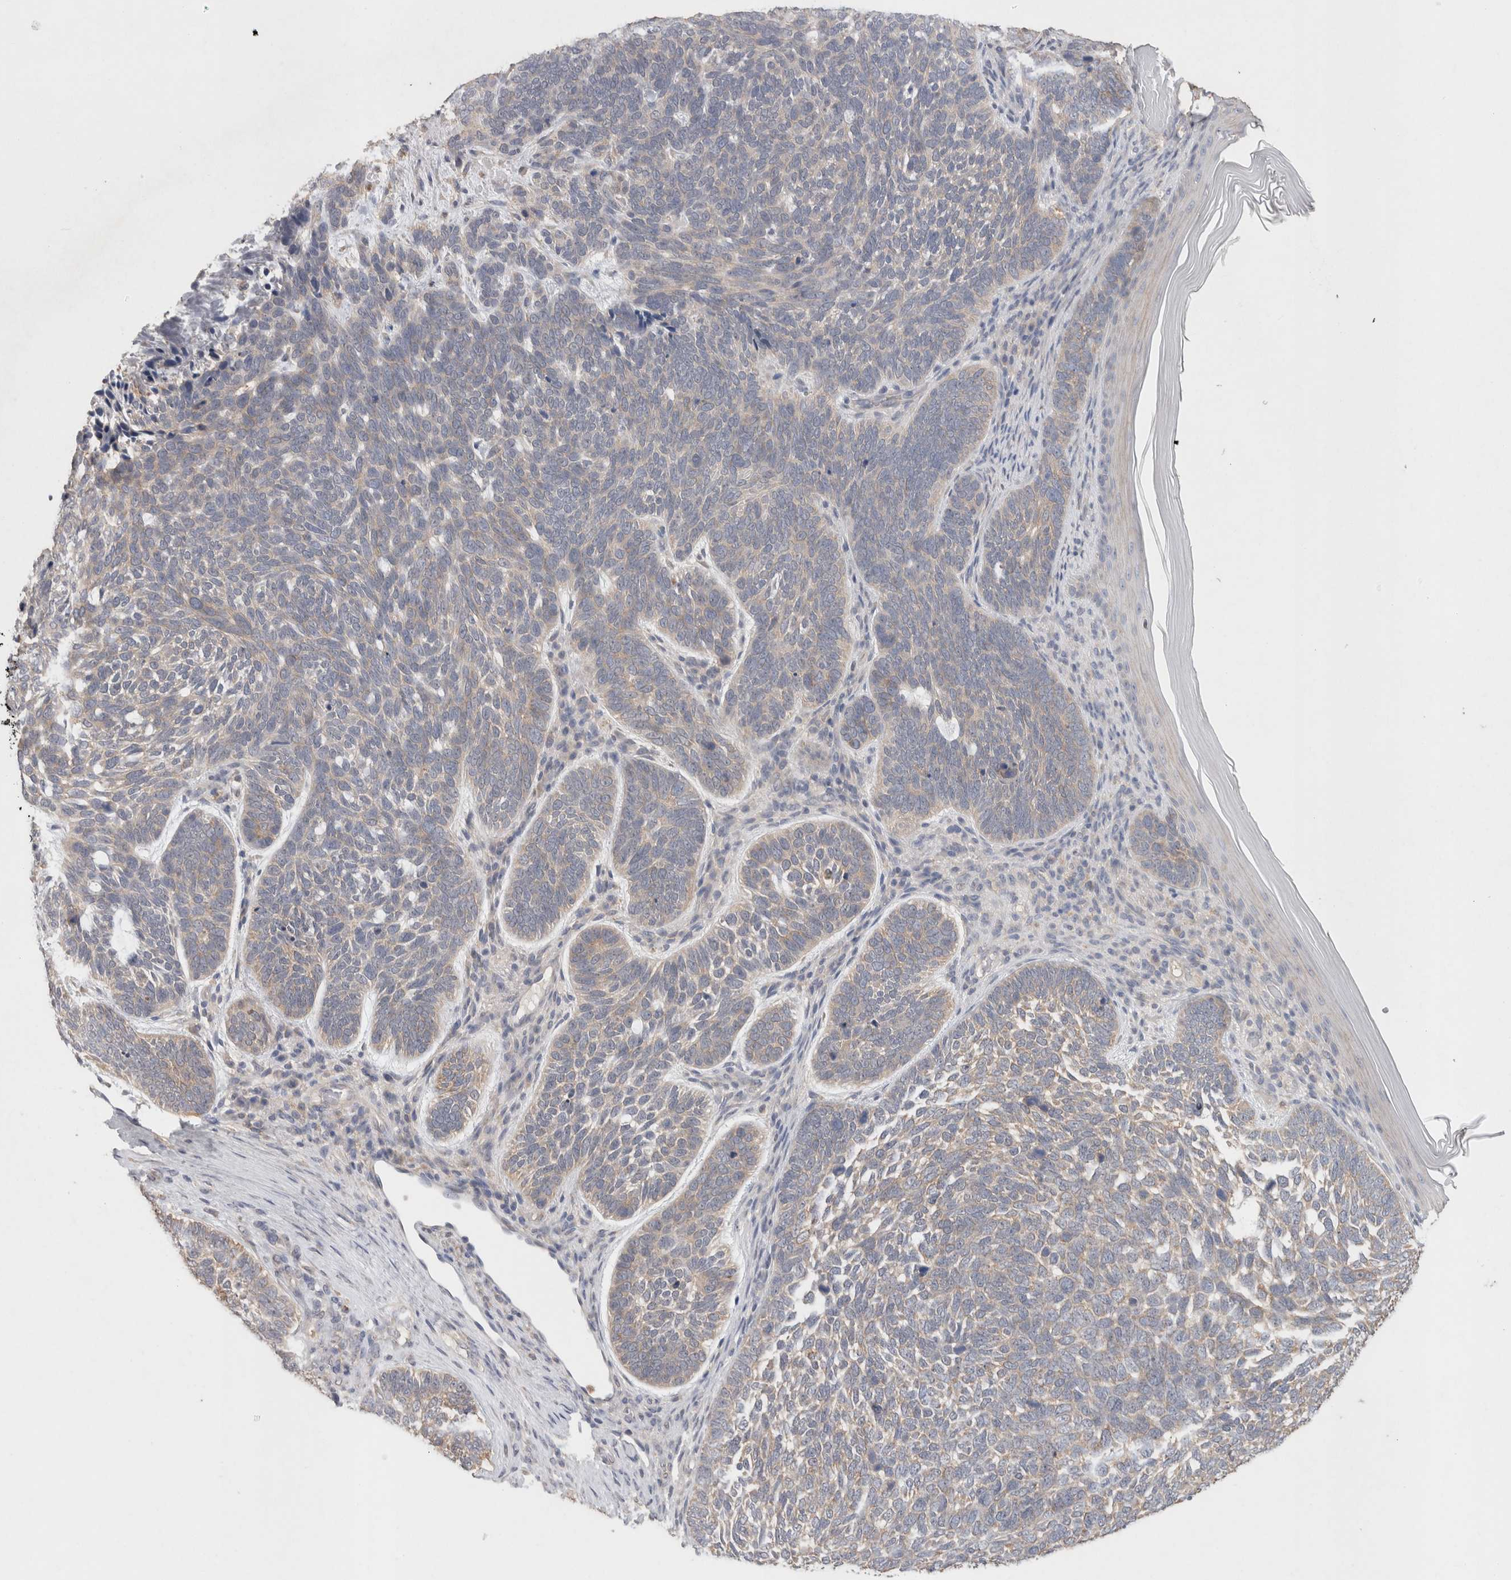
{"staining": {"intensity": "weak", "quantity": ">75%", "location": "cytoplasmic/membranous"}, "tissue": "skin cancer", "cell_type": "Tumor cells", "image_type": "cancer", "snomed": [{"axis": "morphology", "description": "Basal cell carcinoma"}, {"axis": "topography", "description": "Skin"}], "caption": "This is an image of immunohistochemistry (IHC) staining of skin cancer (basal cell carcinoma), which shows weak expression in the cytoplasmic/membranous of tumor cells.", "gene": "RAB14", "patient": {"sex": "female", "age": 85}}